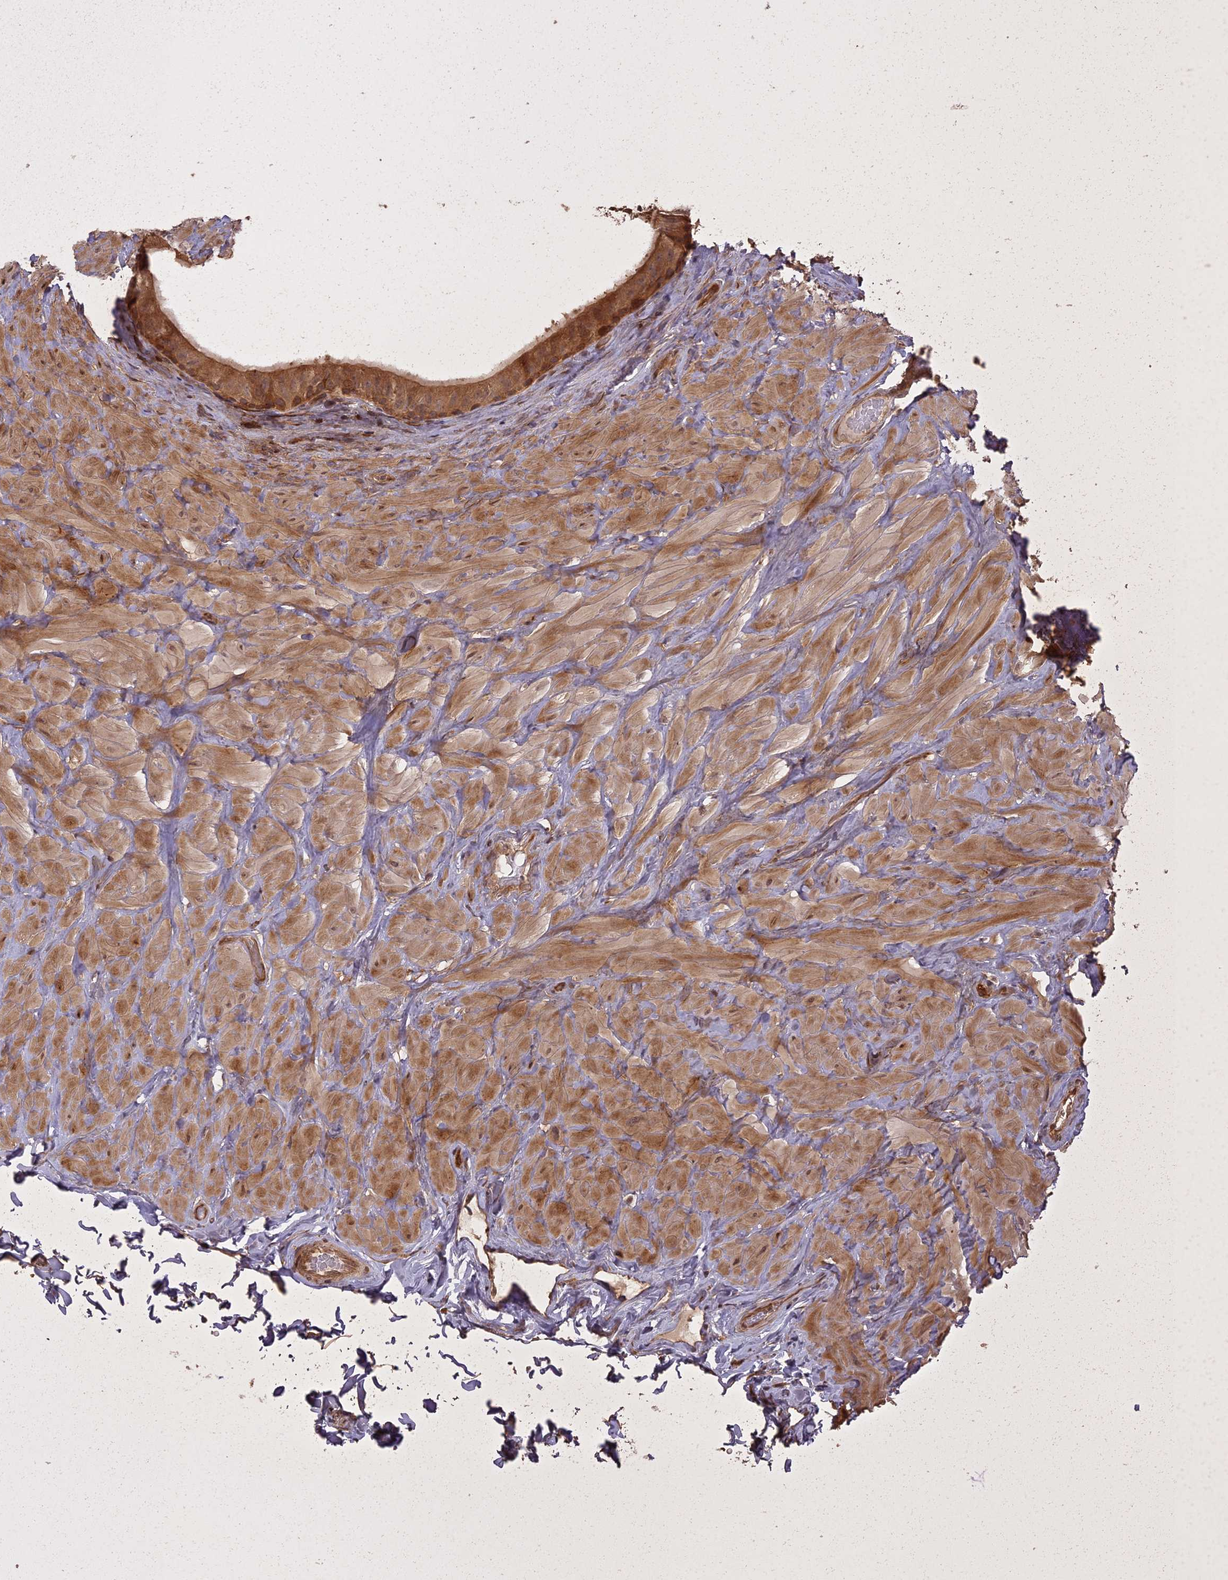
{"staining": {"intensity": "weak", "quantity": ">75%", "location": "cytoplasmic/membranous"}, "tissue": "epididymis", "cell_type": "Glandular cells", "image_type": "normal", "snomed": [{"axis": "morphology", "description": "Normal tissue, NOS"}, {"axis": "topography", "description": "Soft tissue"}, {"axis": "topography", "description": "Vascular tissue"}, {"axis": "topography", "description": "Epididymis"}], "caption": "This image displays IHC staining of unremarkable human epididymis, with low weak cytoplasmic/membranous expression in approximately >75% of glandular cells.", "gene": "LIN37", "patient": {"sex": "male", "age": 49}}